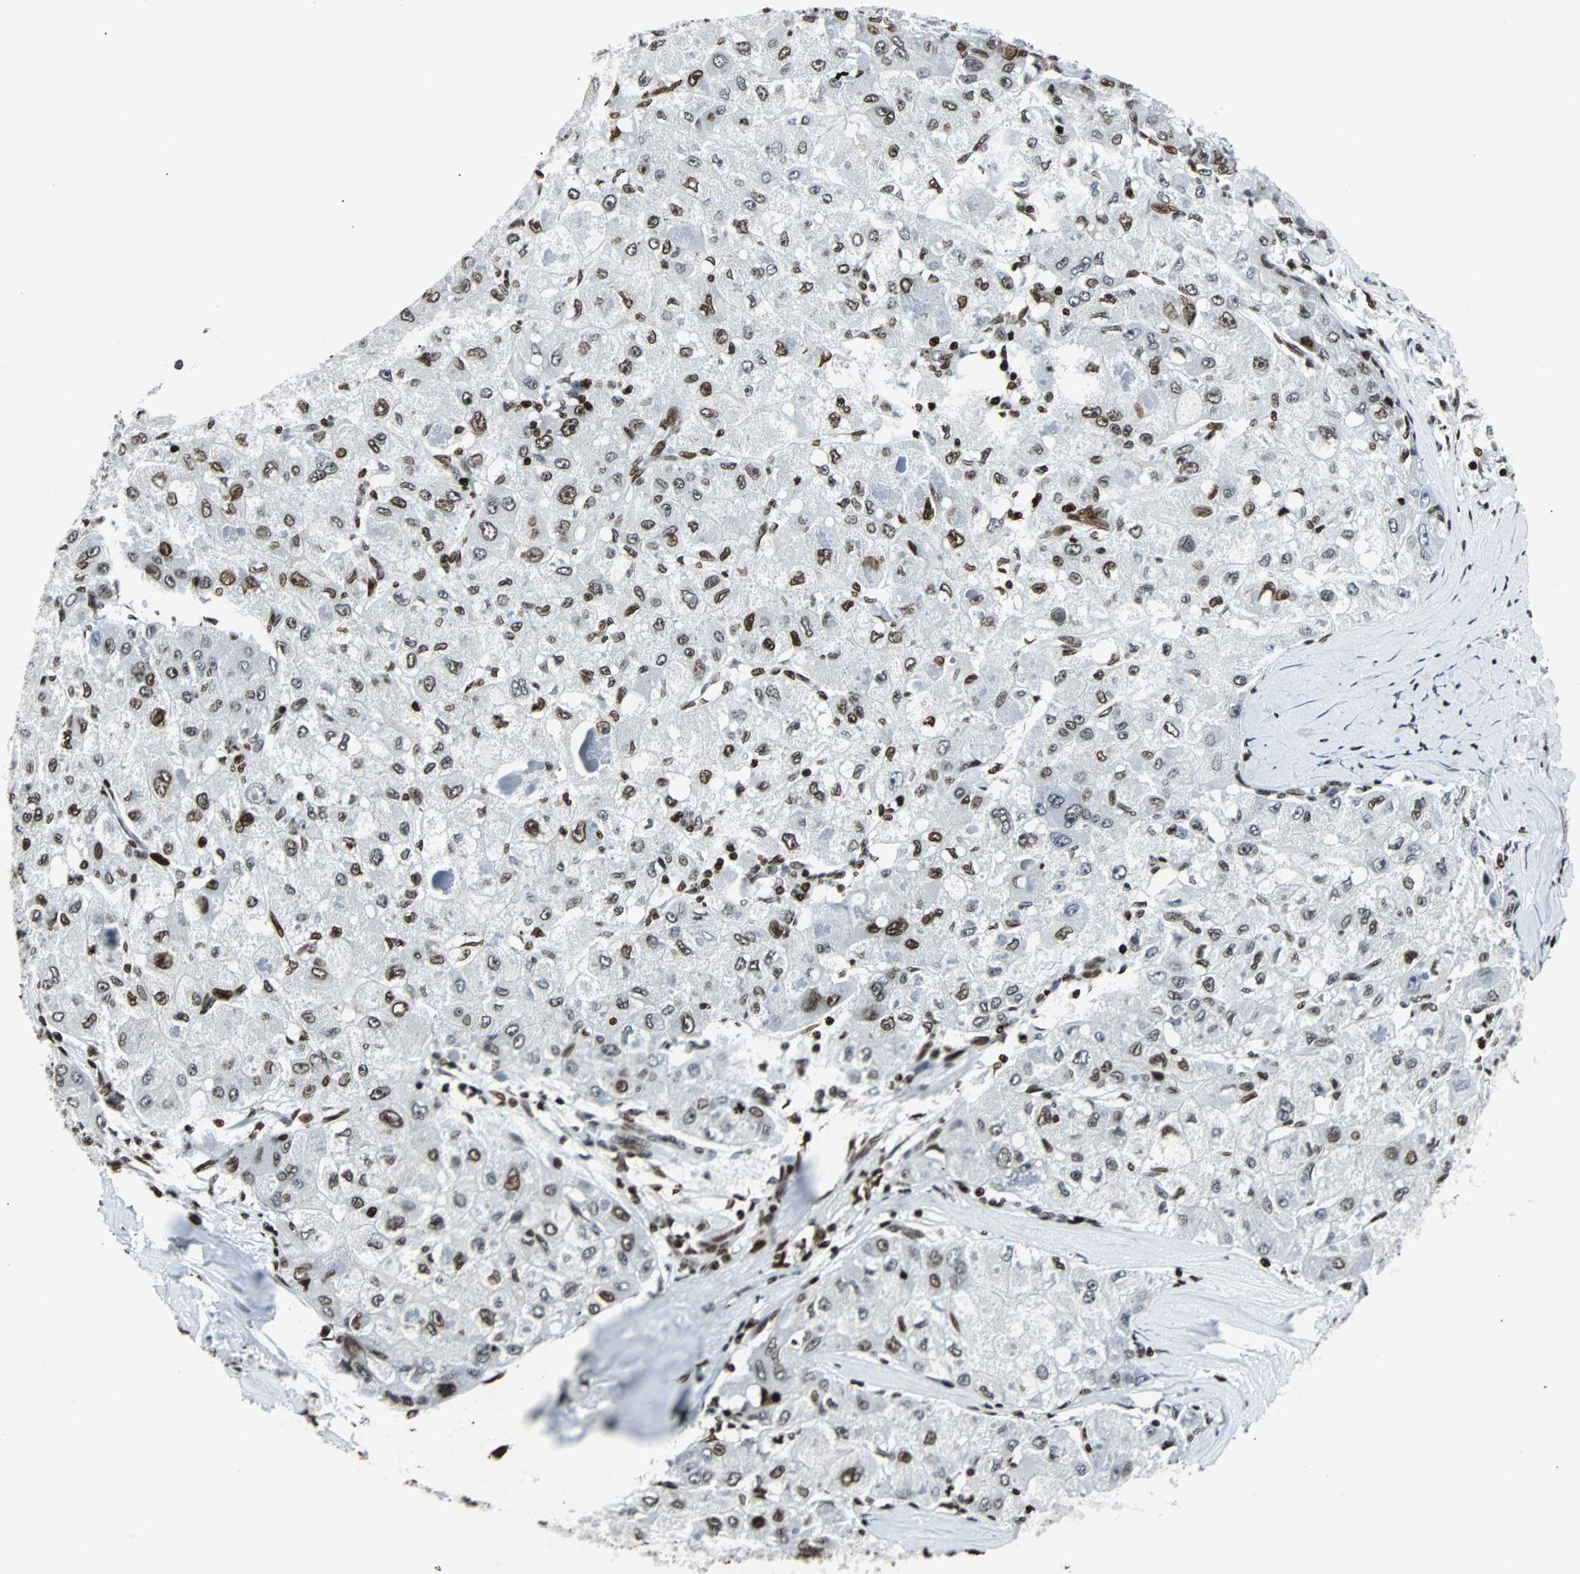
{"staining": {"intensity": "moderate", "quantity": "<25%", "location": "nuclear"}, "tissue": "liver cancer", "cell_type": "Tumor cells", "image_type": "cancer", "snomed": [{"axis": "morphology", "description": "Carcinoma, Hepatocellular, NOS"}, {"axis": "topography", "description": "Liver"}], "caption": "Immunohistochemistry (IHC) micrograph of human liver cancer stained for a protein (brown), which reveals low levels of moderate nuclear staining in about <25% of tumor cells.", "gene": "ZNF131", "patient": {"sex": "male", "age": 80}}